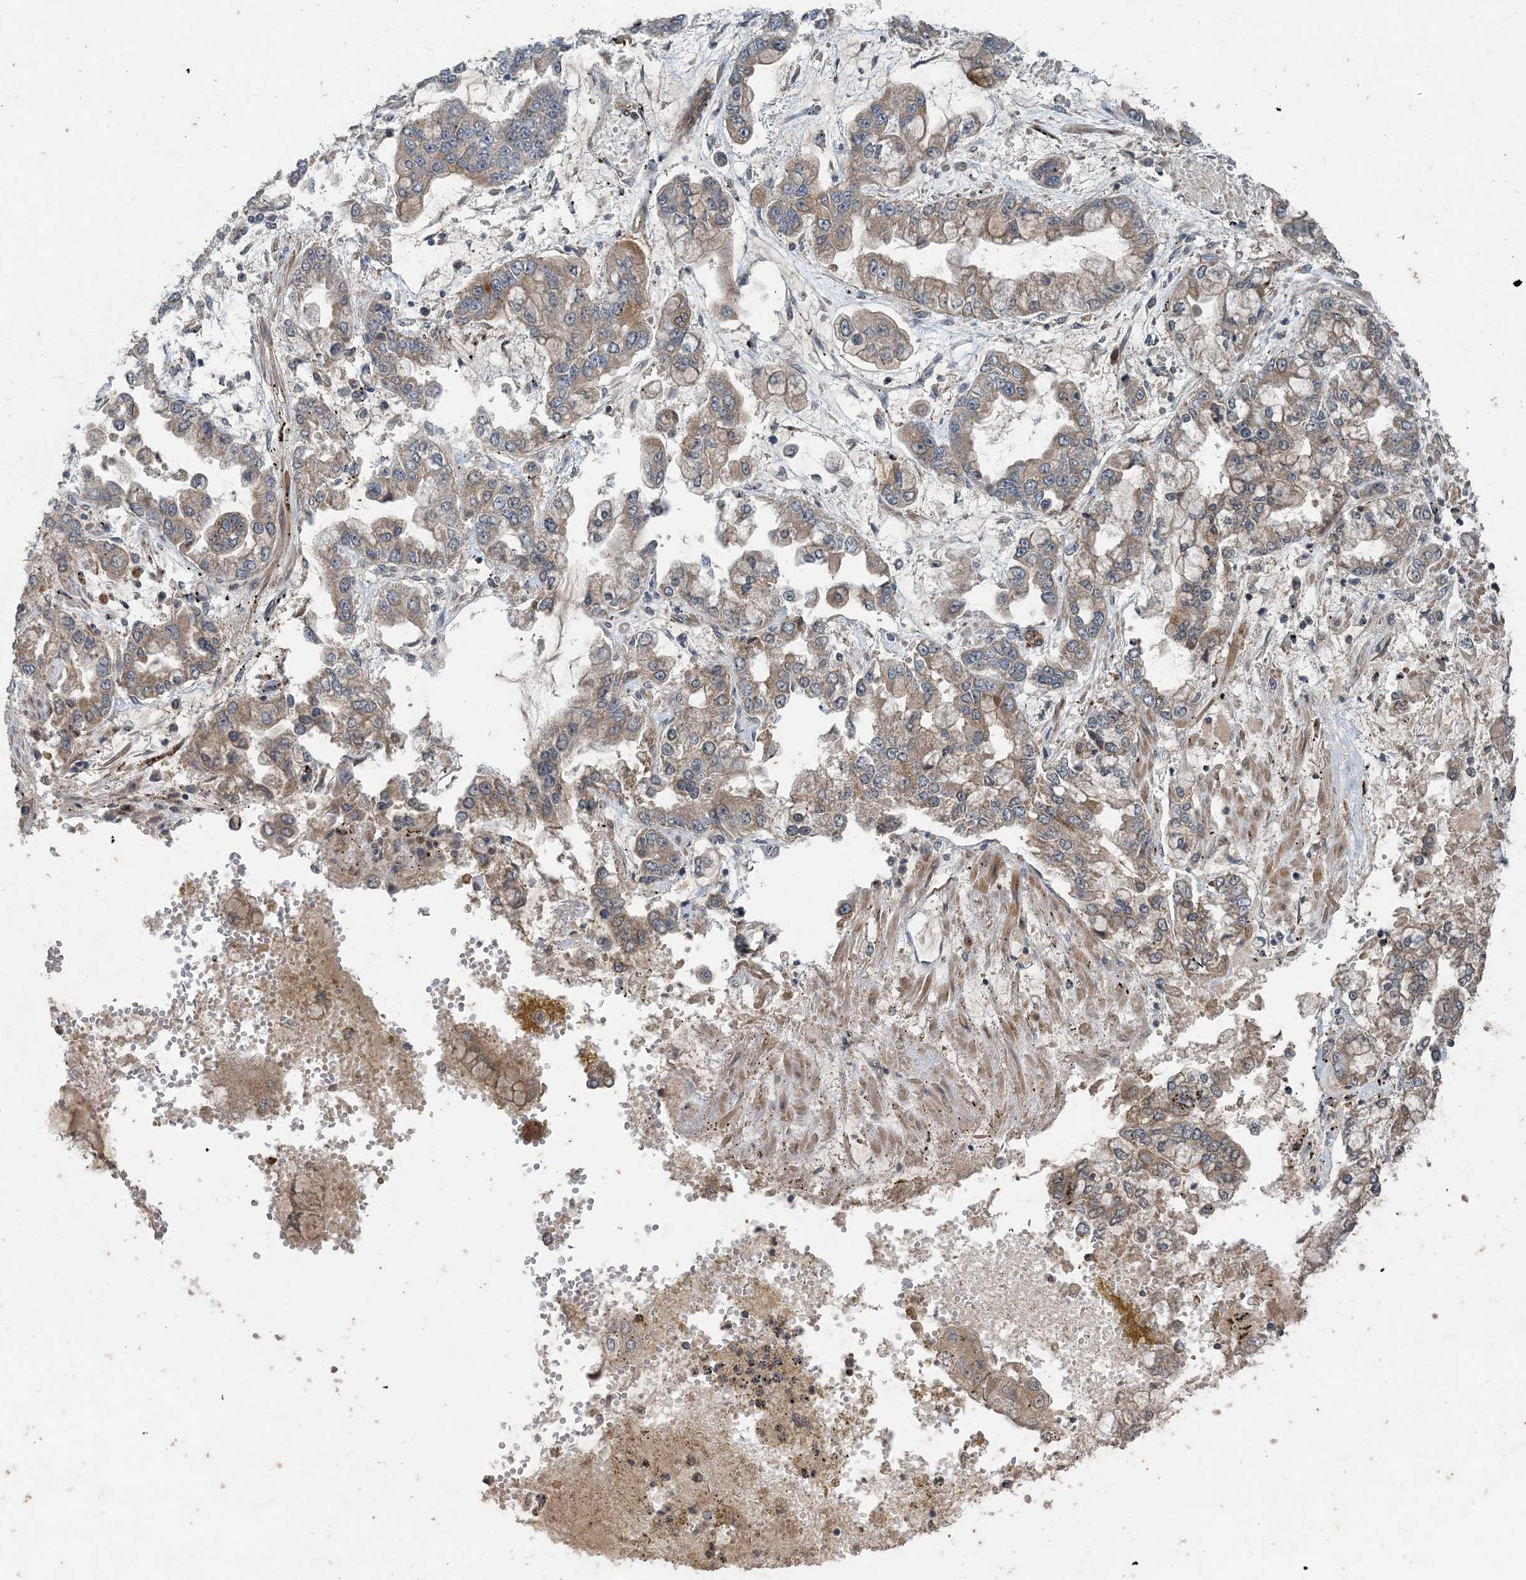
{"staining": {"intensity": "moderate", "quantity": ">75%", "location": "cytoplasmic/membranous"}, "tissue": "stomach cancer", "cell_type": "Tumor cells", "image_type": "cancer", "snomed": [{"axis": "morphology", "description": "Normal tissue, NOS"}, {"axis": "morphology", "description": "Adenocarcinoma, NOS"}, {"axis": "topography", "description": "Stomach, upper"}, {"axis": "topography", "description": "Stomach"}], "caption": "Human stomach adenocarcinoma stained with a brown dye shows moderate cytoplasmic/membranous positive positivity in approximately >75% of tumor cells.", "gene": "MYO9B", "patient": {"sex": "male", "age": 76}}